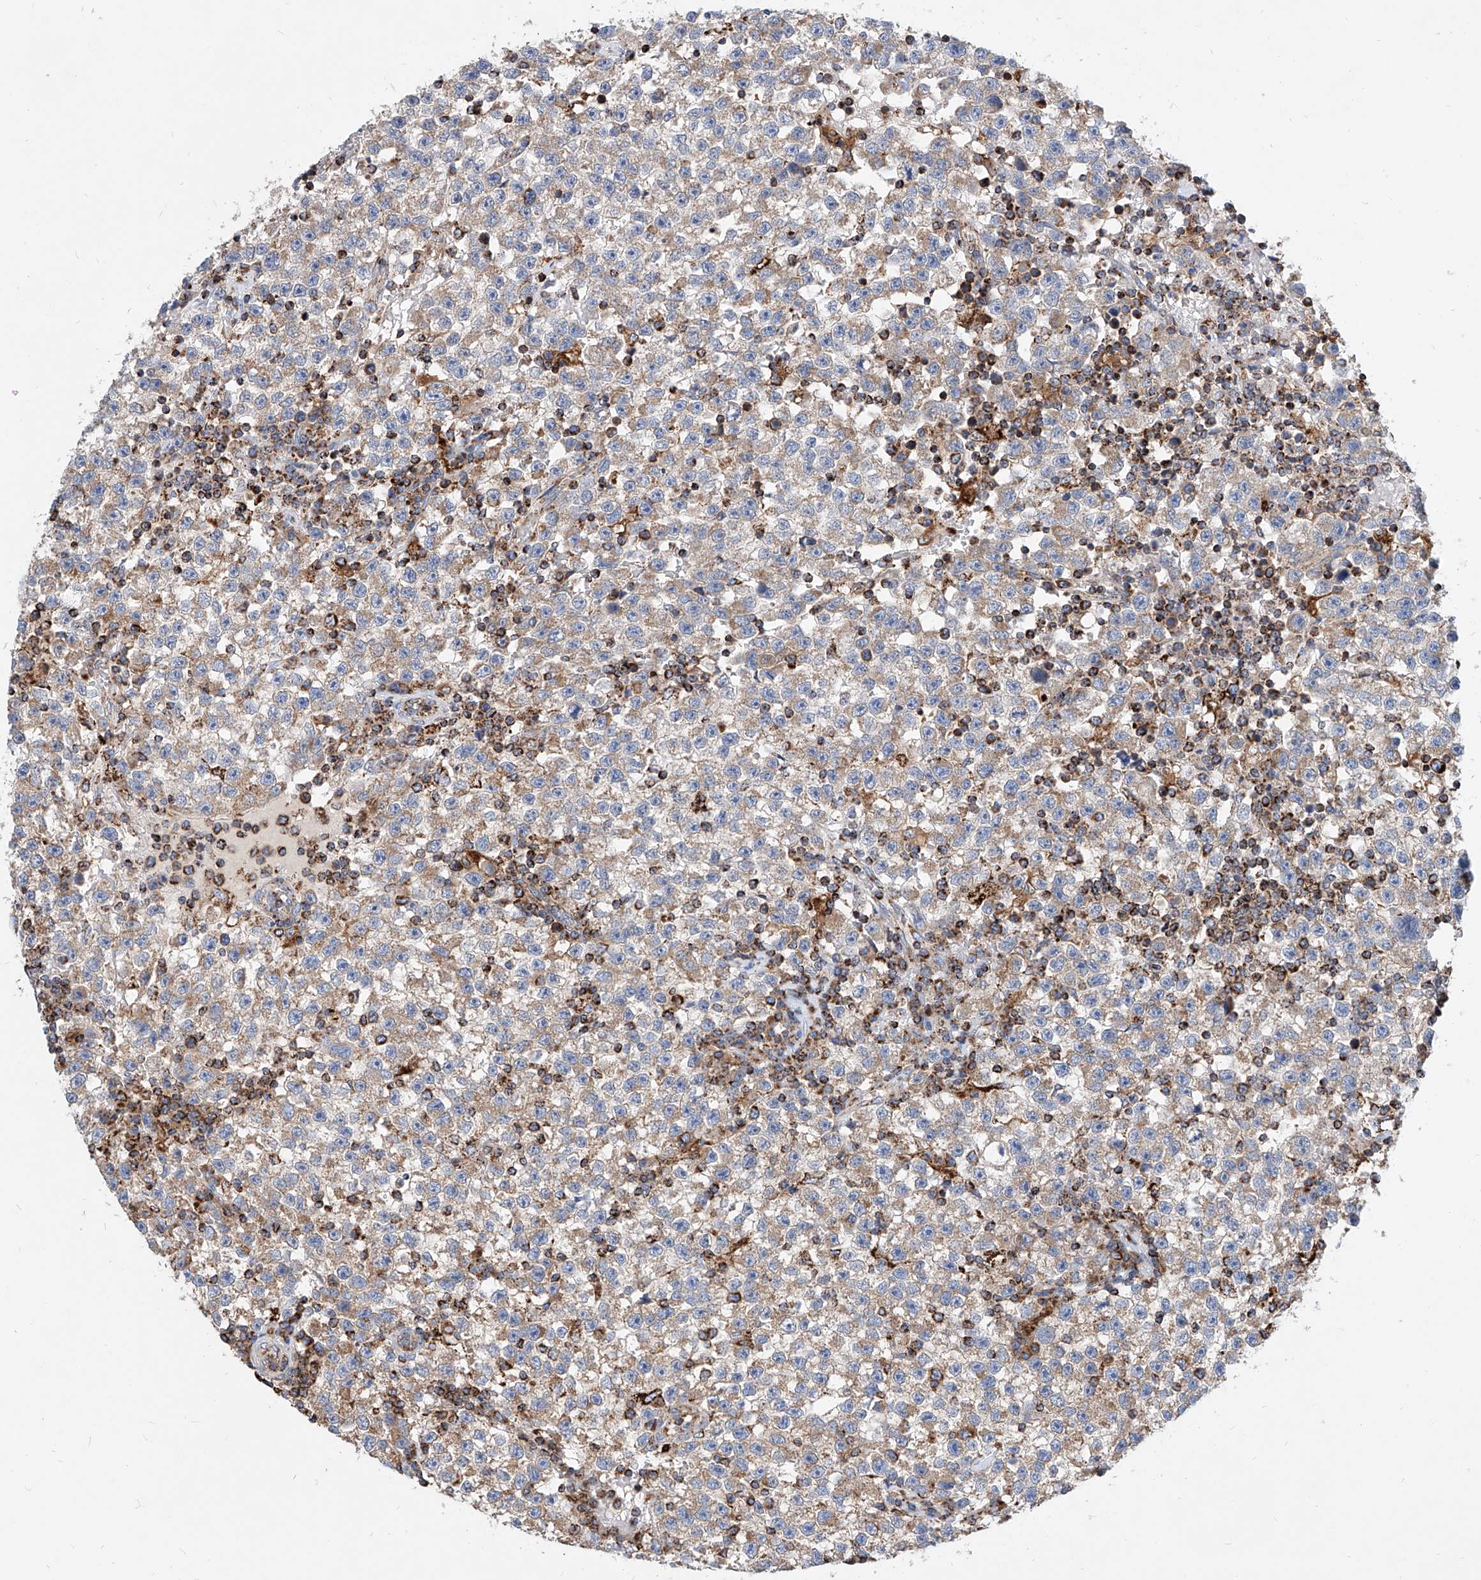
{"staining": {"intensity": "weak", "quantity": ">75%", "location": "cytoplasmic/membranous"}, "tissue": "testis cancer", "cell_type": "Tumor cells", "image_type": "cancer", "snomed": [{"axis": "morphology", "description": "Seminoma, NOS"}, {"axis": "topography", "description": "Testis"}], "caption": "Immunohistochemistry (IHC) photomicrograph of human testis cancer (seminoma) stained for a protein (brown), which demonstrates low levels of weak cytoplasmic/membranous positivity in about >75% of tumor cells.", "gene": "CPNE5", "patient": {"sex": "male", "age": 22}}